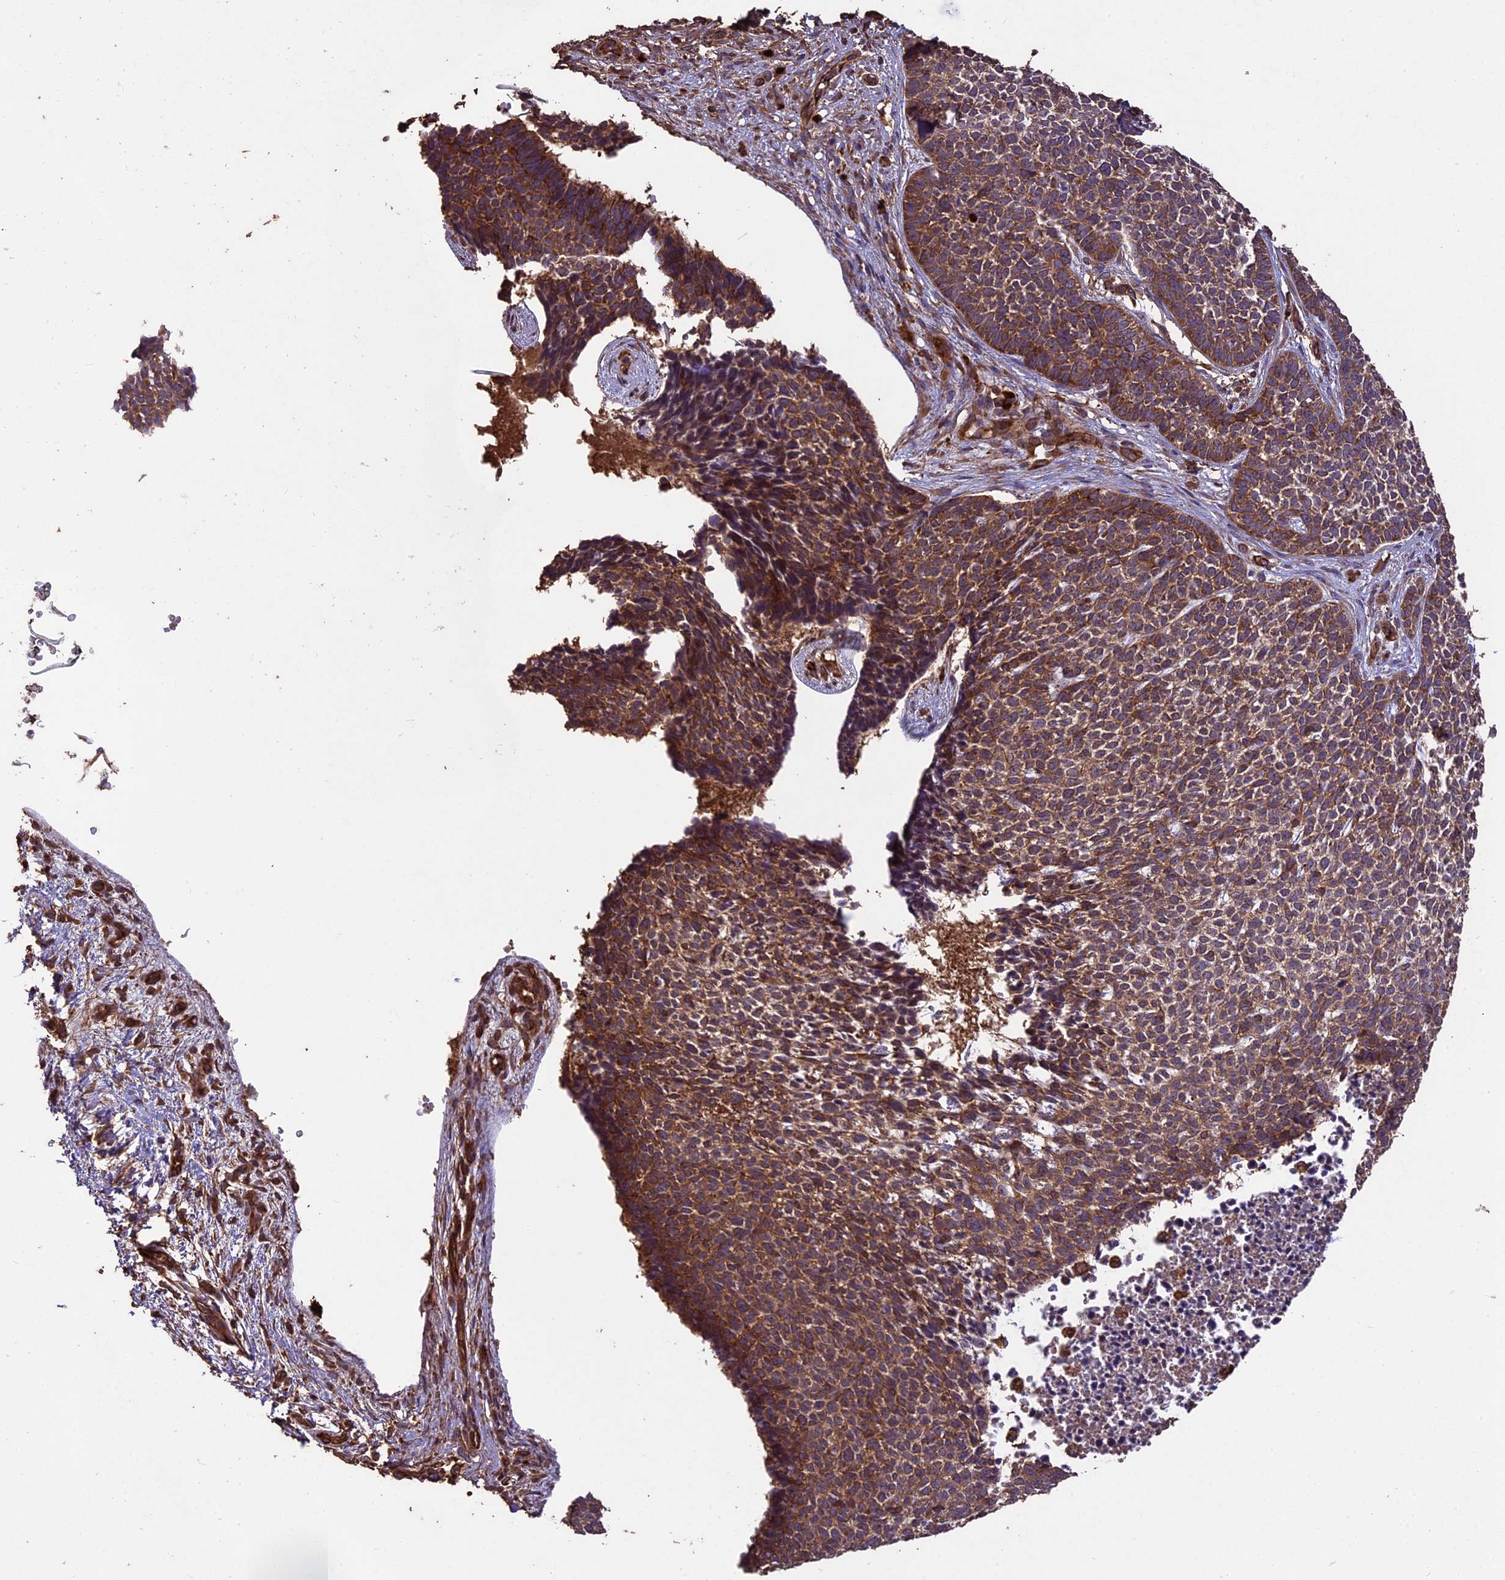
{"staining": {"intensity": "moderate", "quantity": ">75%", "location": "cytoplasmic/membranous"}, "tissue": "skin cancer", "cell_type": "Tumor cells", "image_type": "cancer", "snomed": [{"axis": "morphology", "description": "Basal cell carcinoma"}, {"axis": "topography", "description": "Skin"}], "caption": "High-magnification brightfield microscopy of skin cancer (basal cell carcinoma) stained with DAB (3,3'-diaminobenzidine) (brown) and counterstained with hematoxylin (blue). tumor cells exhibit moderate cytoplasmic/membranous staining is identified in about>75% of cells. (IHC, brightfield microscopy, high magnification).", "gene": "TTLL10", "patient": {"sex": "female", "age": 84}}